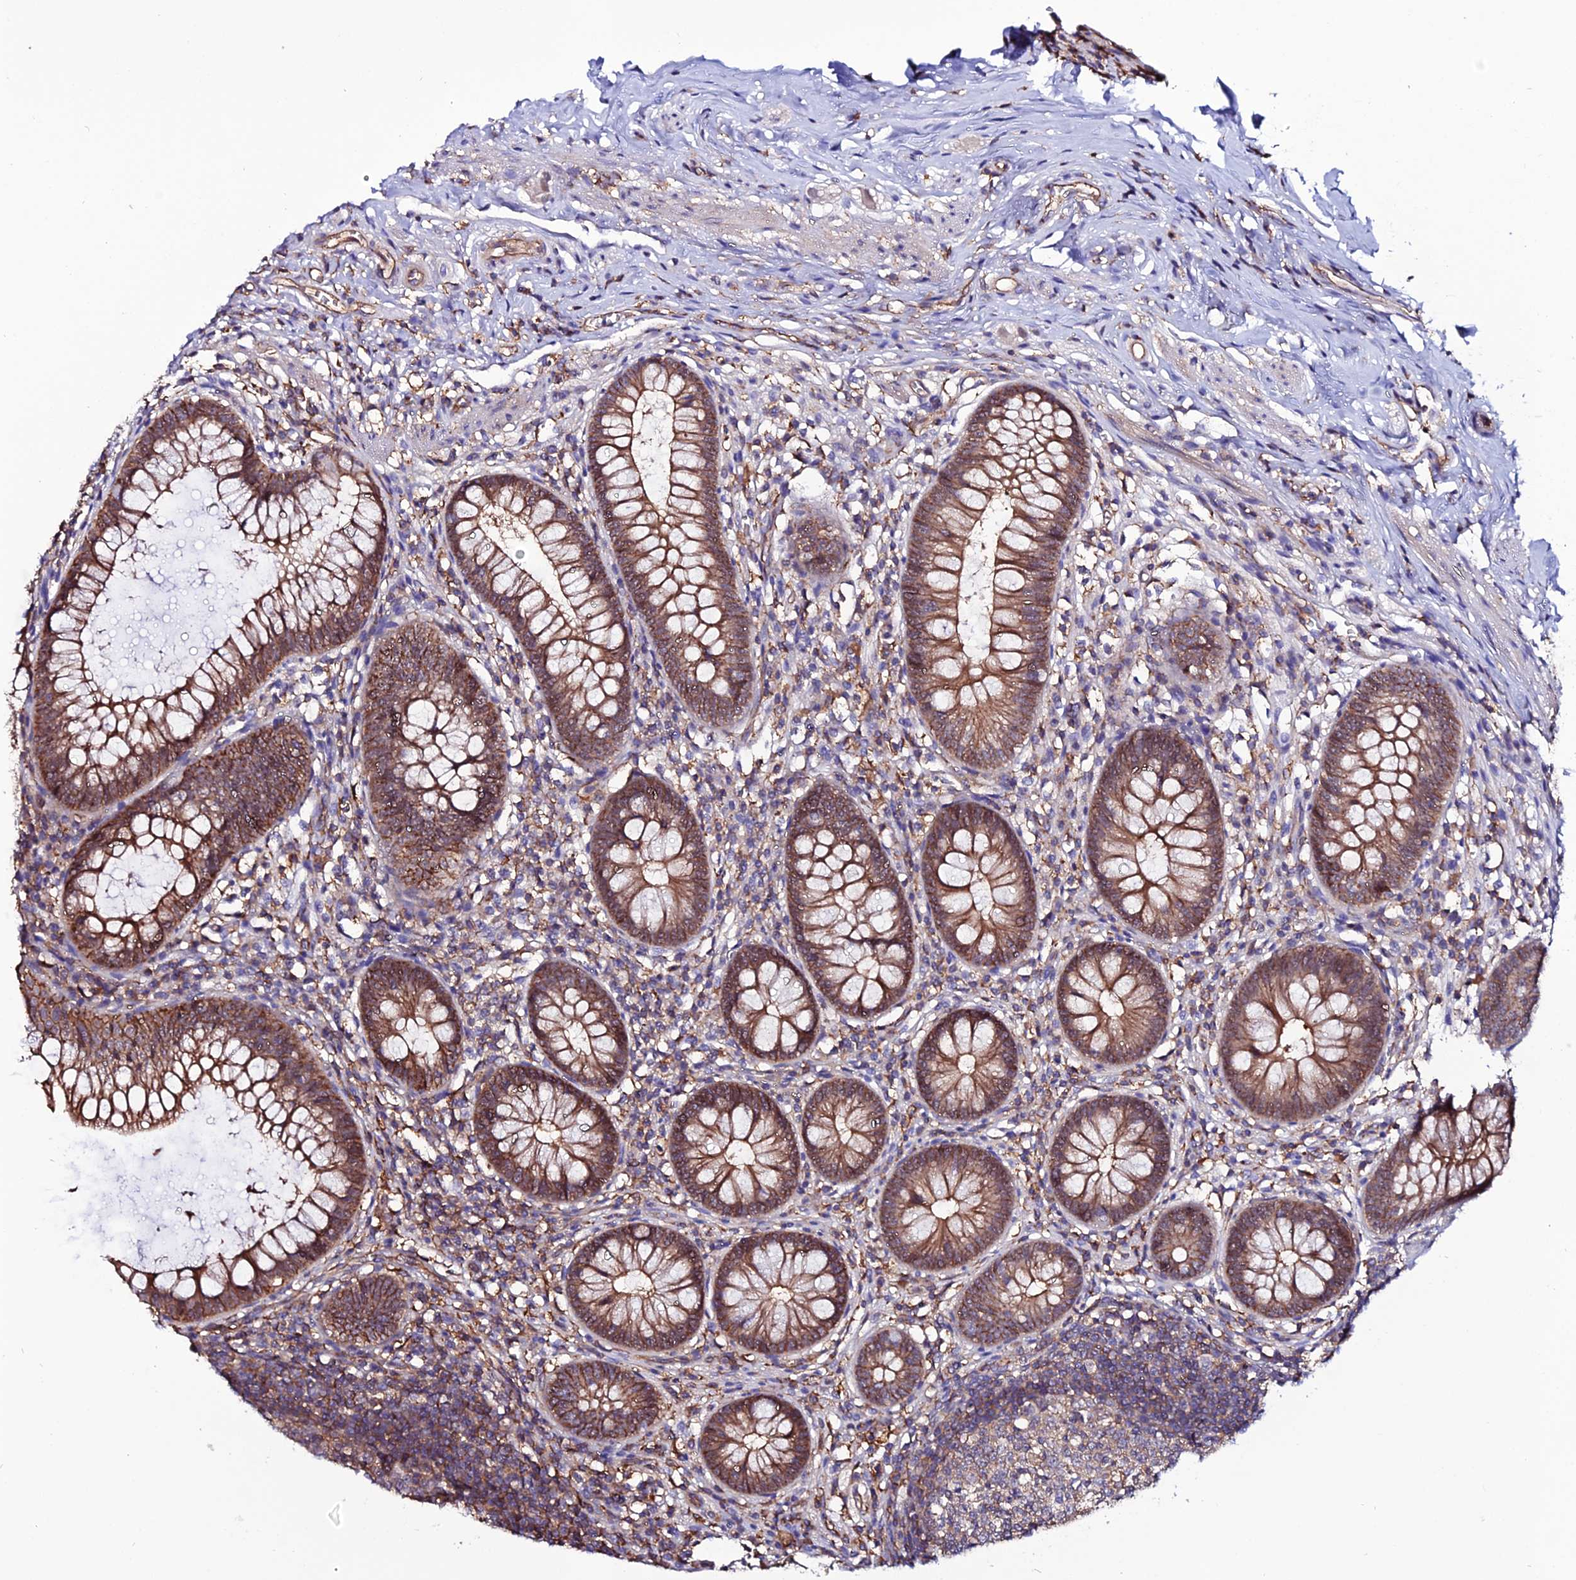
{"staining": {"intensity": "moderate", "quantity": ">75%", "location": "cytoplasmic/membranous"}, "tissue": "appendix", "cell_type": "Glandular cells", "image_type": "normal", "snomed": [{"axis": "morphology", "description": "Normal tissue, NOS"}, {"axis": "topography", "description": "Appendix"}], "caption": "Glandular cells demonstrate moderate cytoplasmic/membranous staining in about >75% of cells in unremarkable appendix. (brown staining indicates protein expression, while blue staining denotes nuclei).", "gene": "USP17L10", "patient": {"sex": "male", "age": 56}}